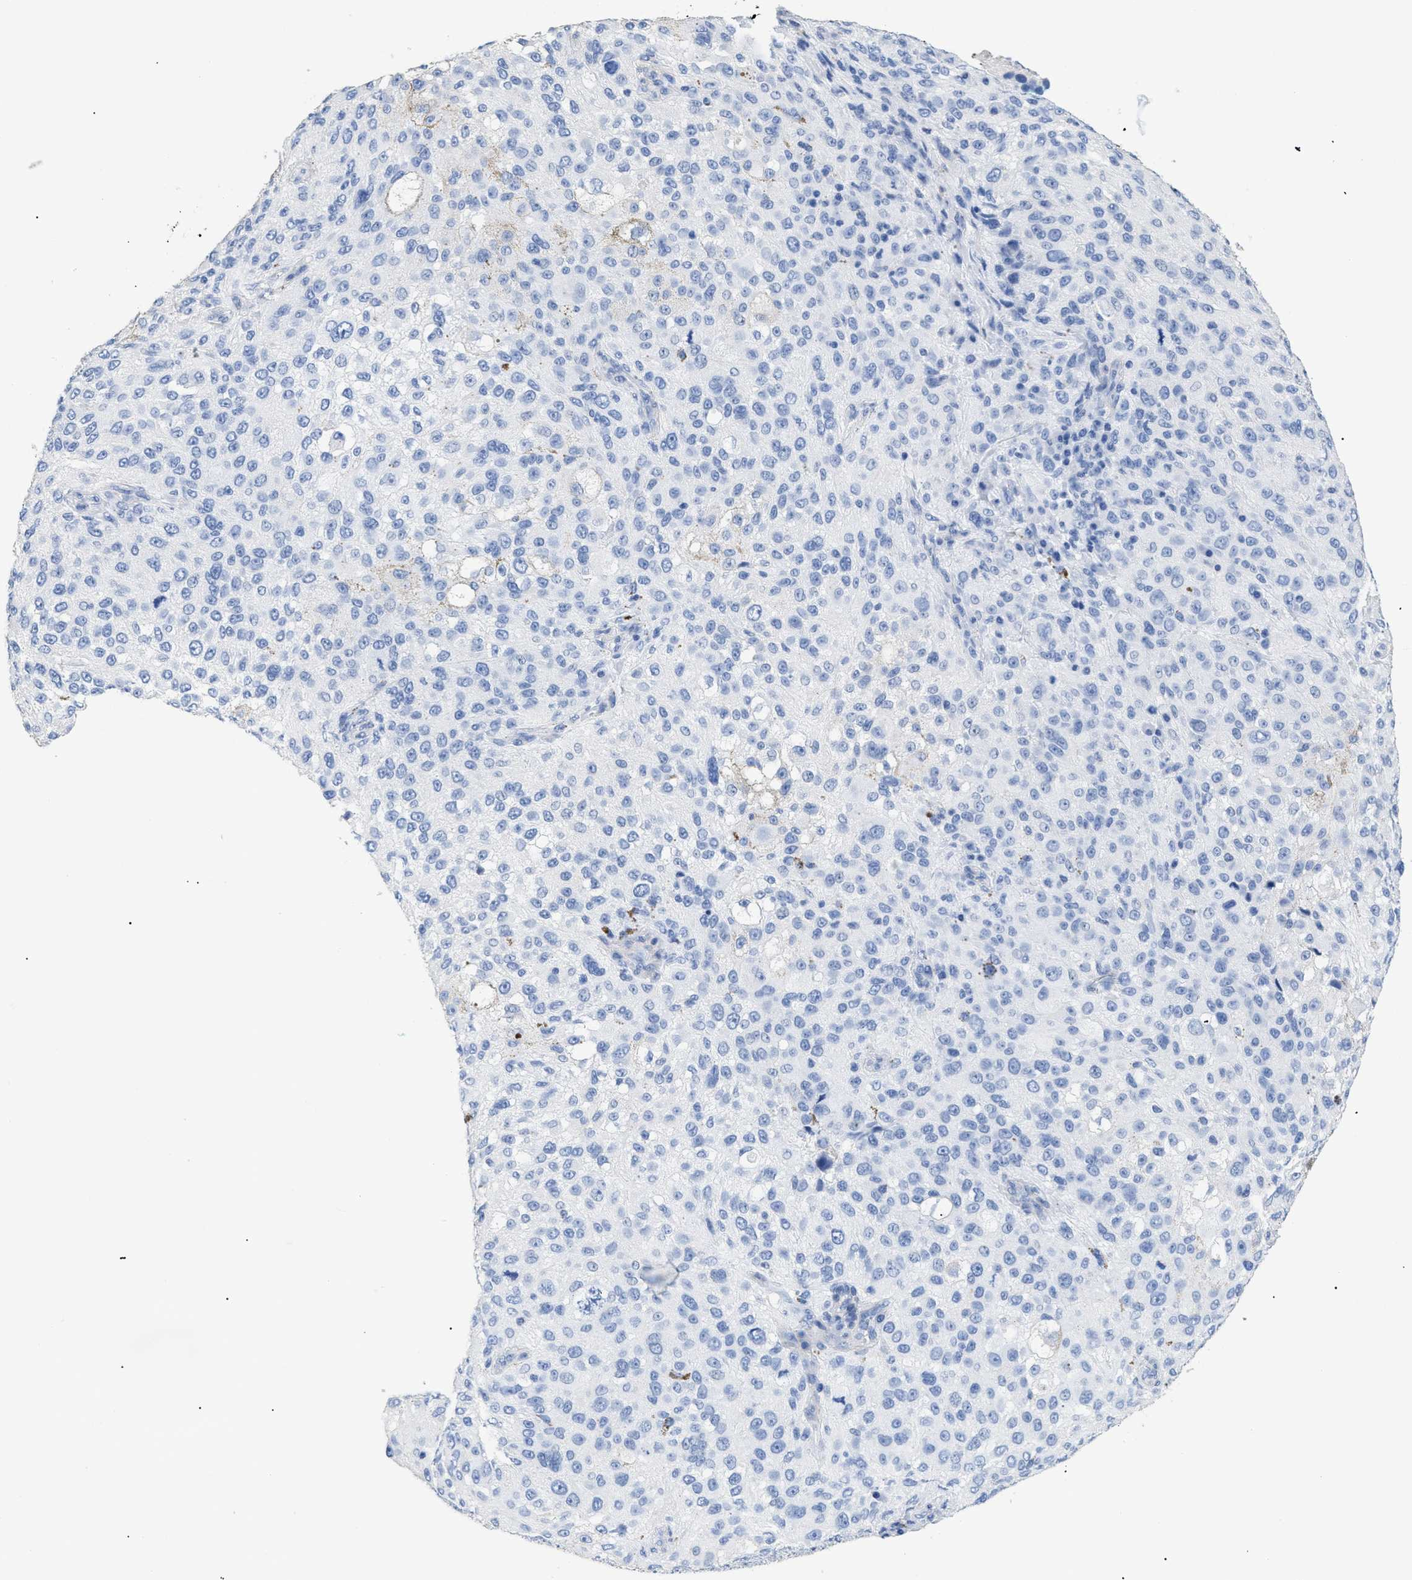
{"staining": {"intensity": "negative", "quantity": "none", "location": "none"}, "tissue": "melanoma", "cell_type": "Tumor cells", "image_type": "cancer", "snomed": [{"axis": "morphology", "description": "Necrosis, NOS"}, {"axis": "morphology", "description": "Malignant melanoma, NOS"}, {"axis": "topography", "description": "Skin"}], "caption": "Immunohistochemistry image of human melanoma stained for a protein (brown), which exhibits no expression in tumor cells. (DAB (3,3'-diaminobenzidine) IHC, high magnification).", "gene": "DLC1", "patient": {"sex": "female", "age": 87}}